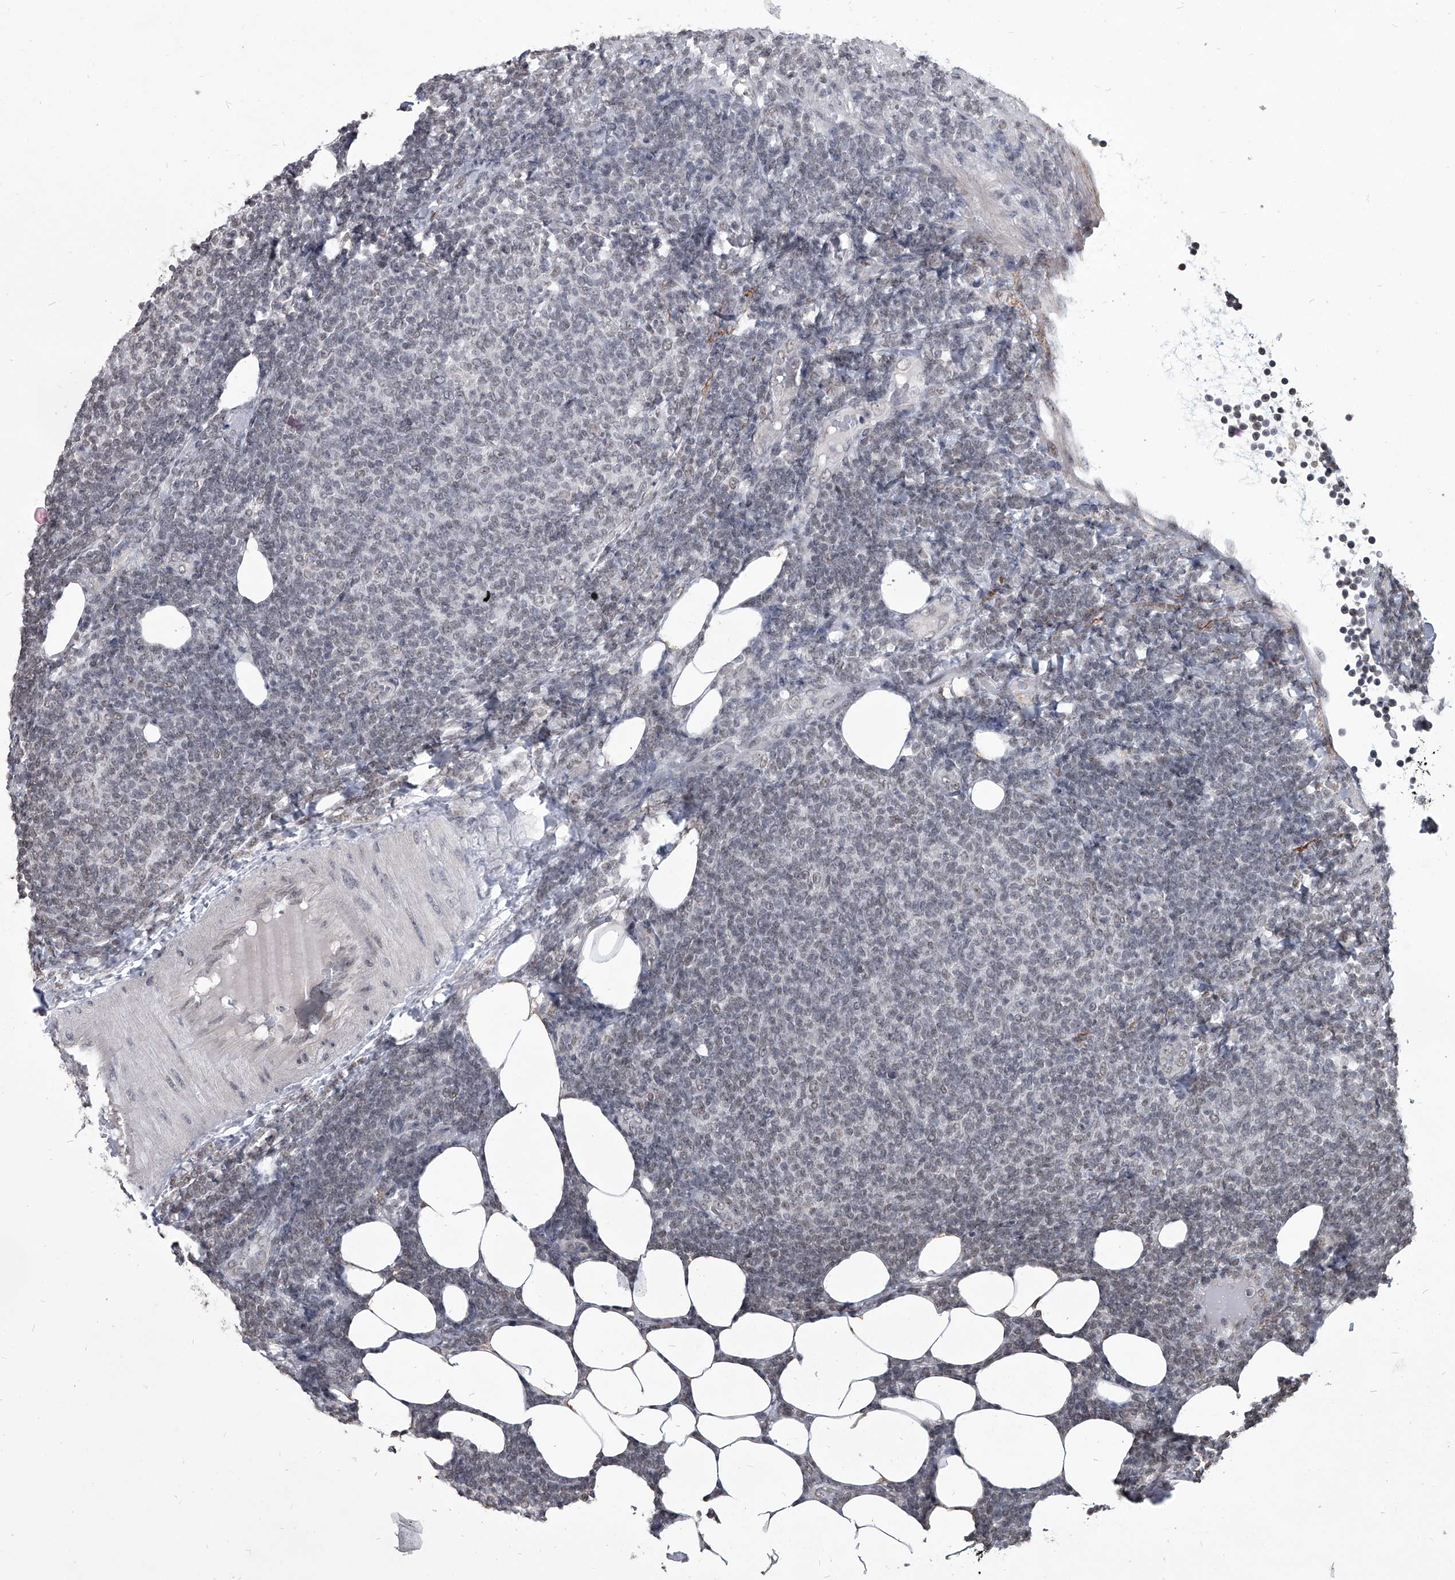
{"staining": {"intensity": "negative", "quantity": "none", "location": "none"}, "tissue": "lymphoma", "cell_type": "Tumor cells", "image_type": "cancer", "snomed": [{"axis": "morphology", "description": "Malignant lymphoma, non-Hodgkin's type, Low grade"}, {"axis": "topography", "description": "Lymph node"}], "caption": "Photomicrograph shows no significant protein positivity in tumor cells of lymphoma. (Brightfield microscopy of DAB (3,3'-diaminobenzidine) immunohistochemistry at high magnification).", "gene": "PPIL4", "patient": {"sex": "male", "age": 66}}